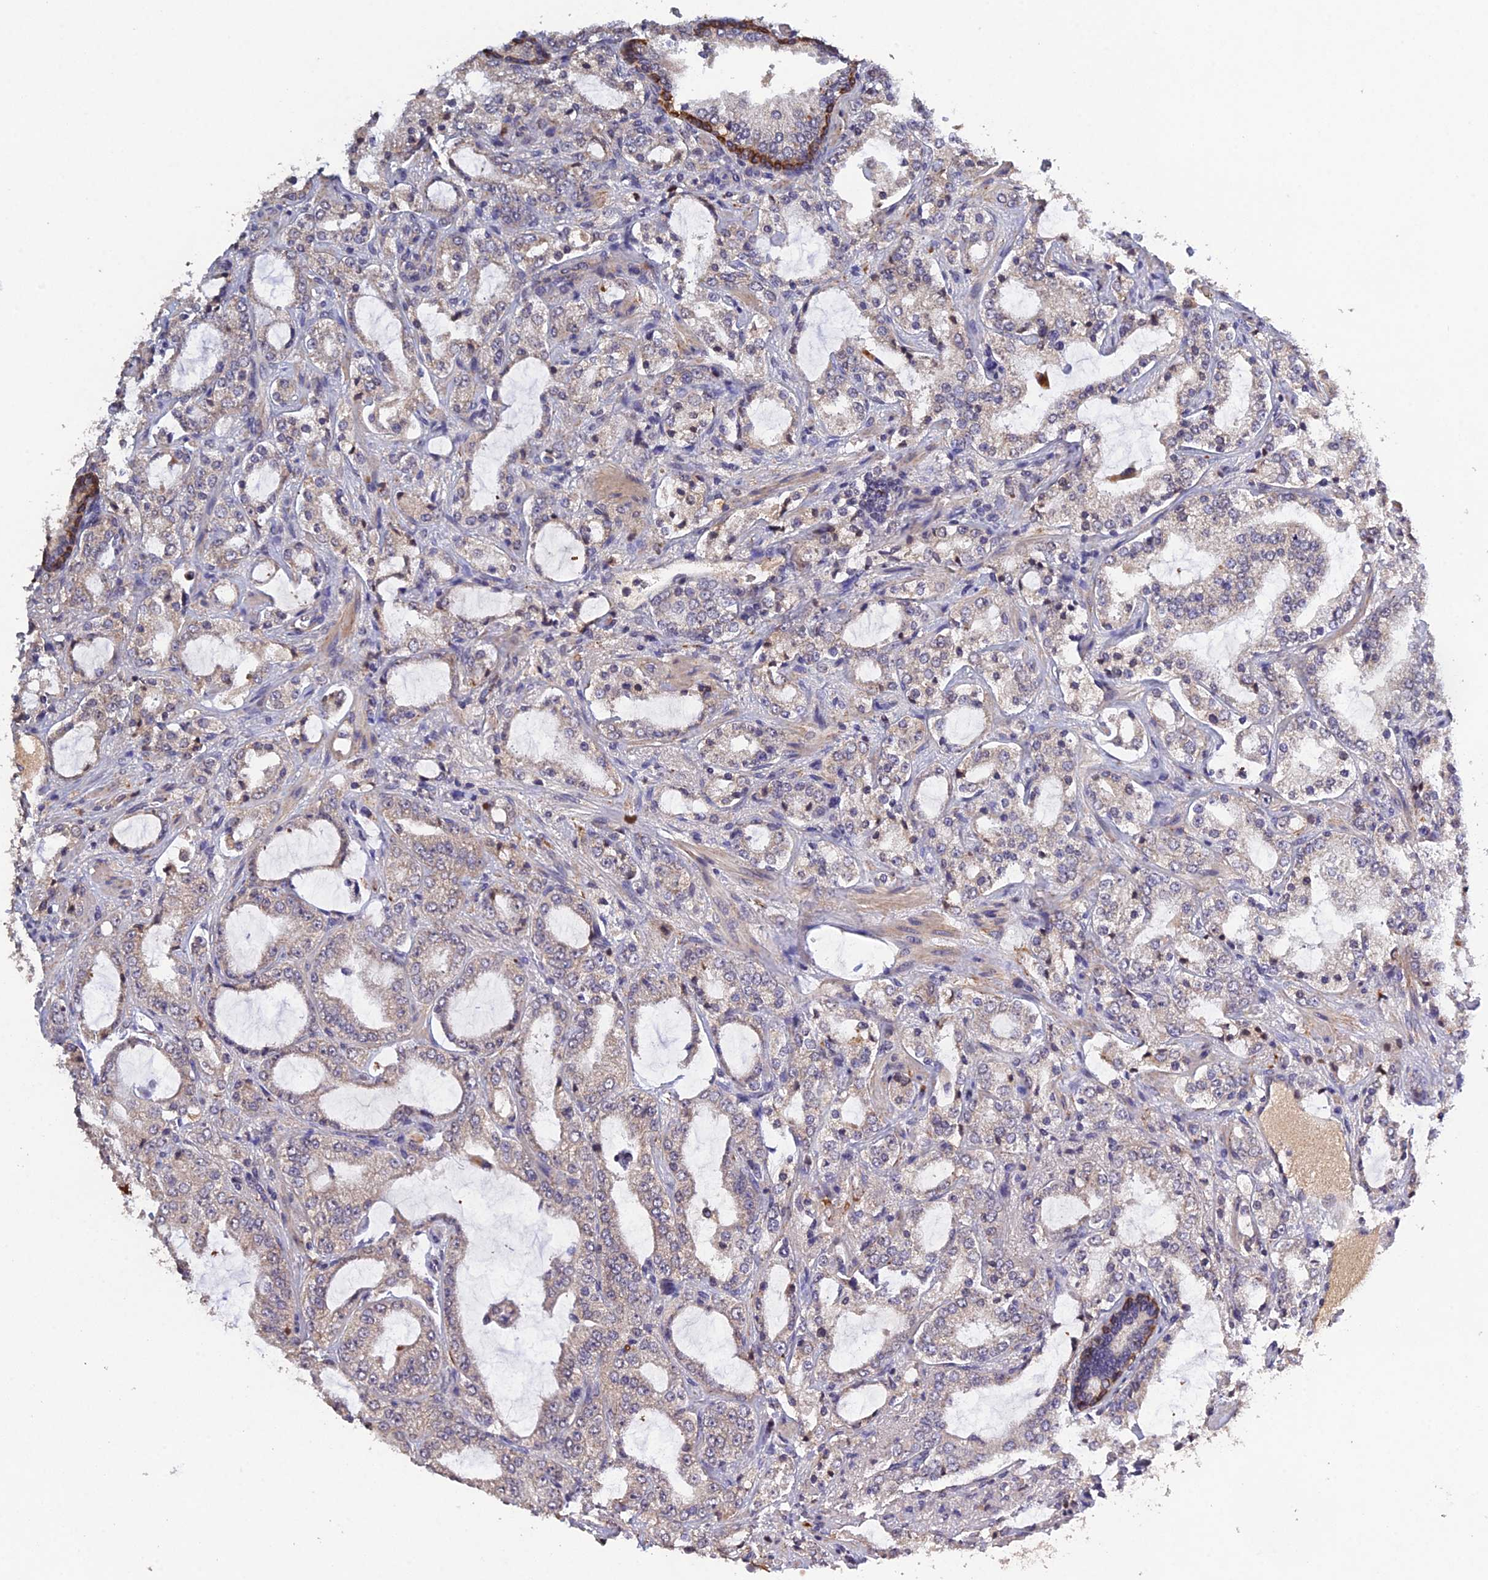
{"staining": {"intensity": "negative", "quantity": "none", "location": "none"}, "tissue": "prostate cancer", "cell_type": "Tumor cells", "image_type": "cancer", "snomed": [{"axis": "morphology", "description": "Adenocarcinoma, High grade"}, {"axis": "topography", "description": "Prostate"}], "caption": "The immunohistochemistry micrograph has no significant expression in tumor cells of prostate cancer tissue.", "gene": "SLC39A13", "patient": {"sex": "male", "age": 64}}